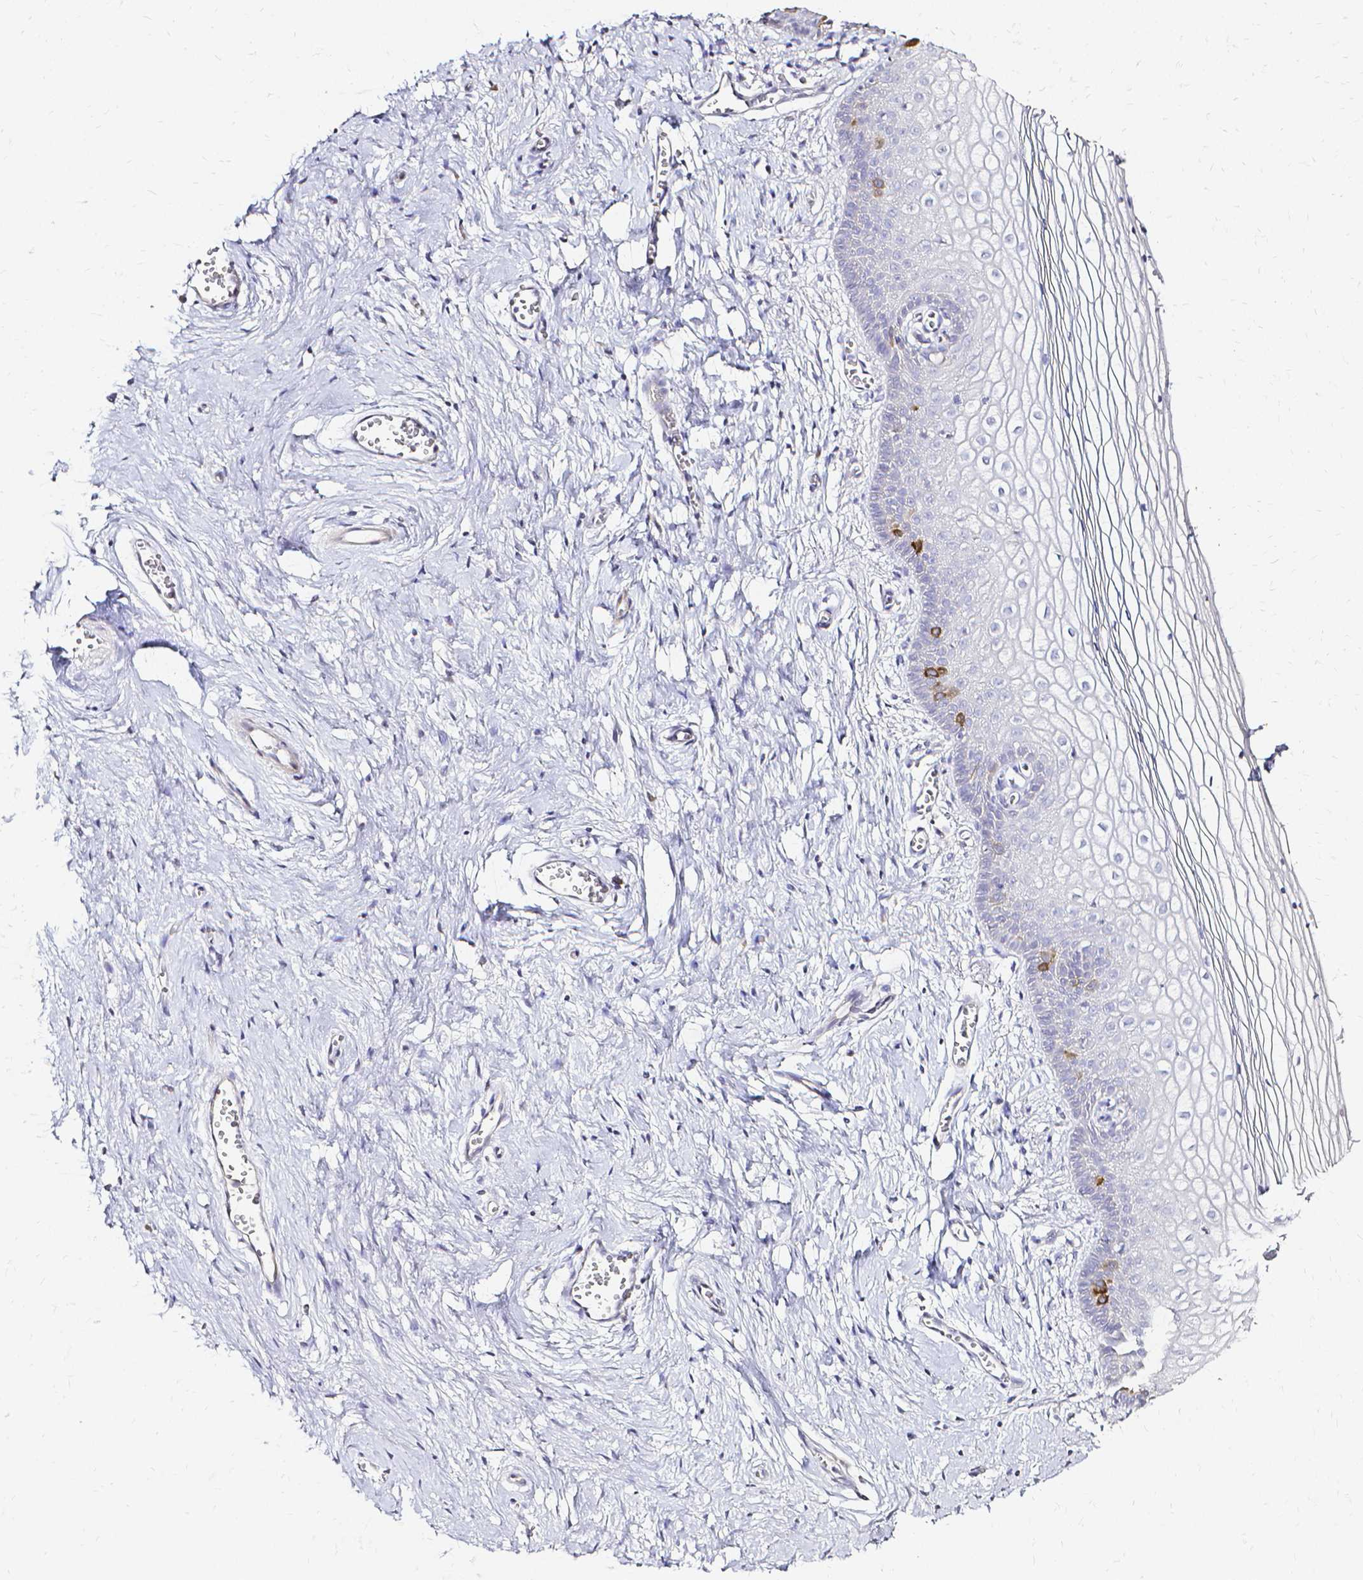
{"staining": {"intensity": "strong", "quantity": "<25%", "location": "cytoplasmic/membranous"}, "tissue": "vagina", "cell_type": "Squamous epithelial cells", "image_type": "normal", "snomed": [{"axis": "morphology", "description": "Normal tissue, NOS"}, {"axis": "topography", "description": "Vagina"}], "caption": "Brown immunohistochemical staining in benign human vagina exhibits strong cytoplasmic/membranous positivity in about <25% of squamous epithelial cells. Using DAB (3,3'-diaminobenzidine) (brown) and hematoxylin (blue) stains, captured at high magnification using brightfield microscopy.", "gene": "CCNB1", "patient": {"sex": "female", "age": 56}}